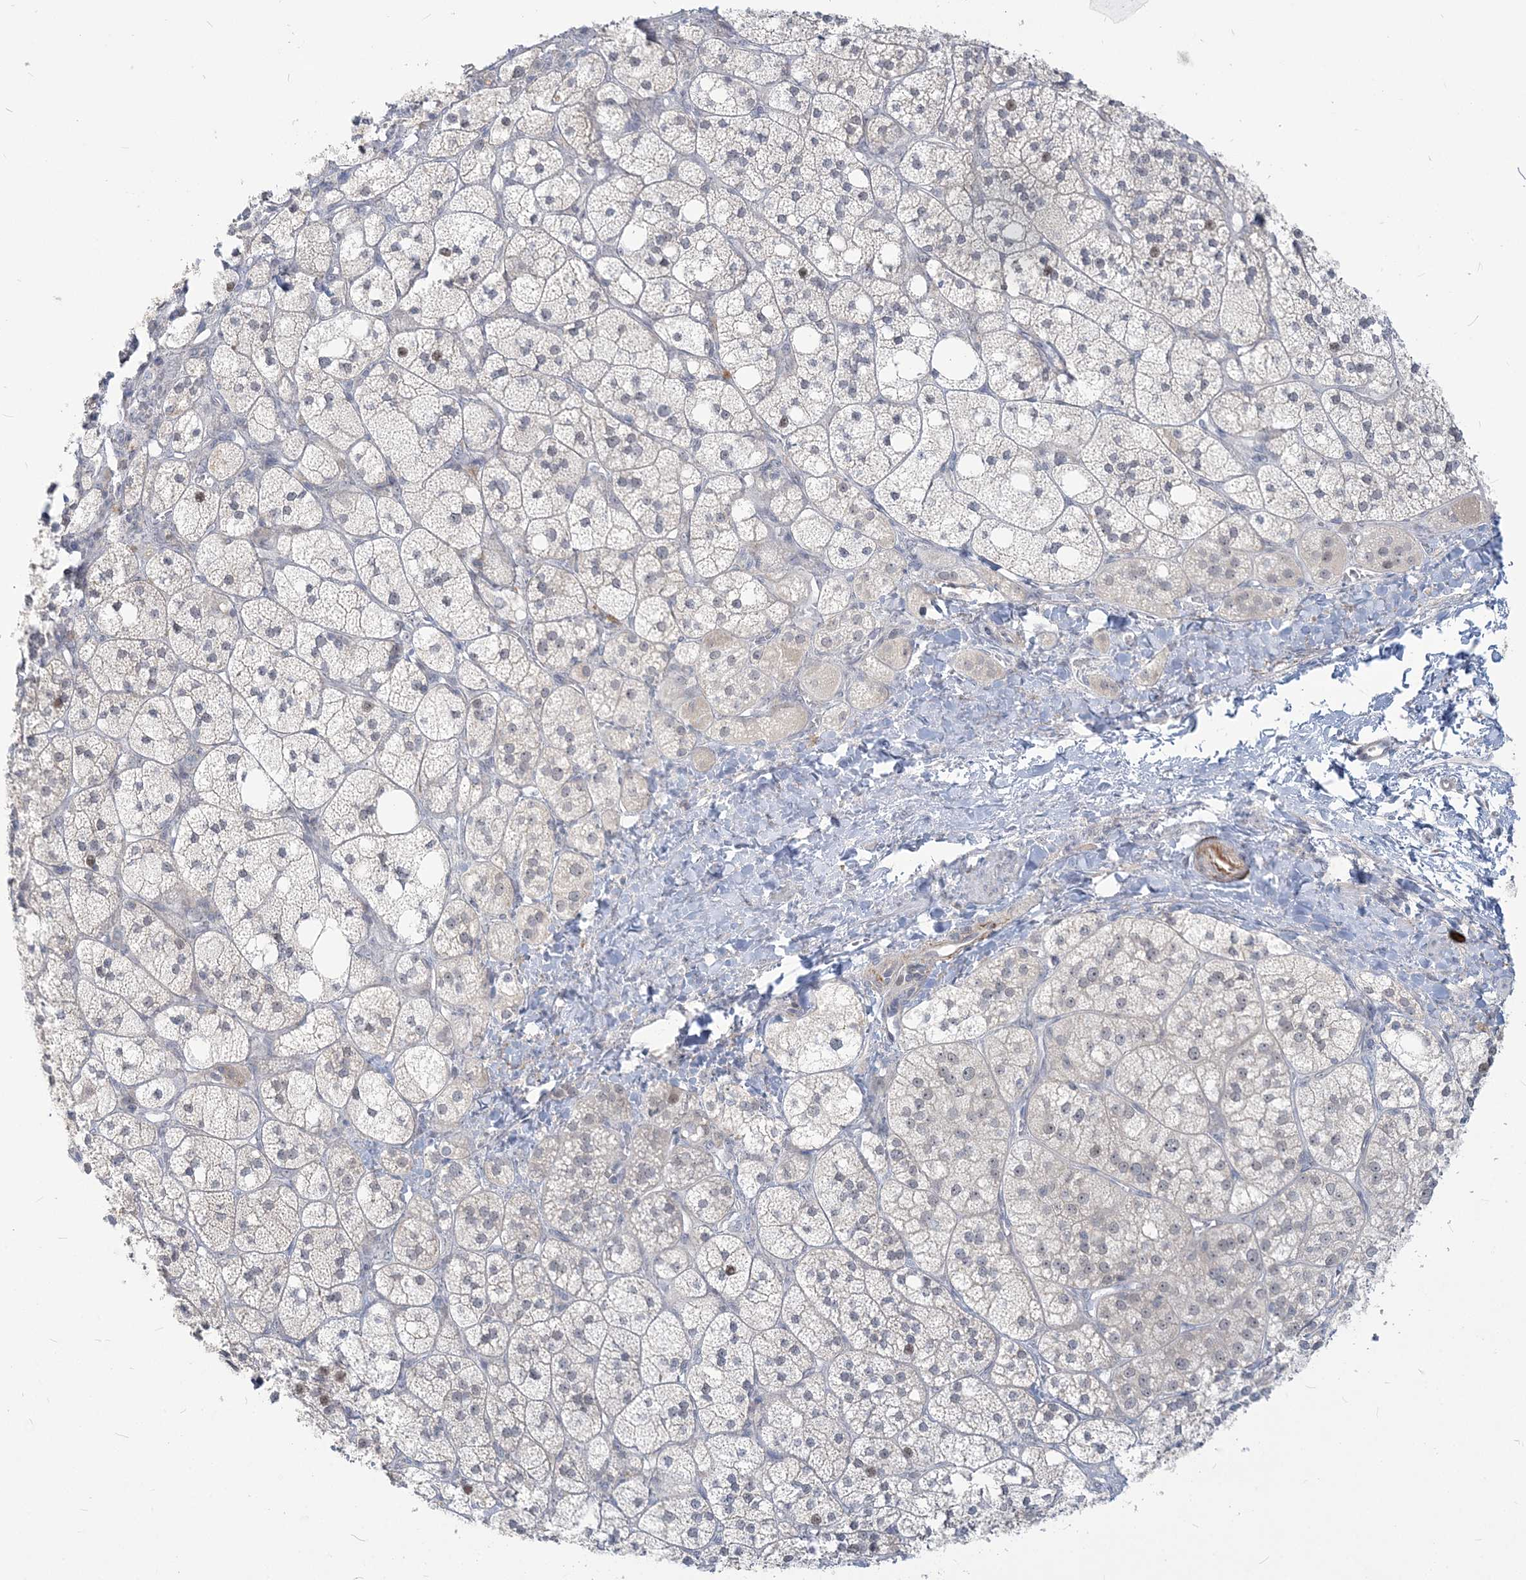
{"staining": {"intensity": "weak", "quantity": "<25%", "location": "nuclear"}, "tissue": "adrenal gland", "cell_type": "Glandular cells", "image_type": "normal", "snomed": [{"axis": "morphology", "description": "Normal tissue, NOS"}, {"axis": "topography", "description": "Adrenal gland"}], "caption": "Glandular cells show no significant protein staining in normal adrenal gland. The staining is performed using DAB brown chromogen with nuclei counter-stained in using hematoxylin.", "gene": "SDAD1", "patient": {"sex": "male", "age": 61}}